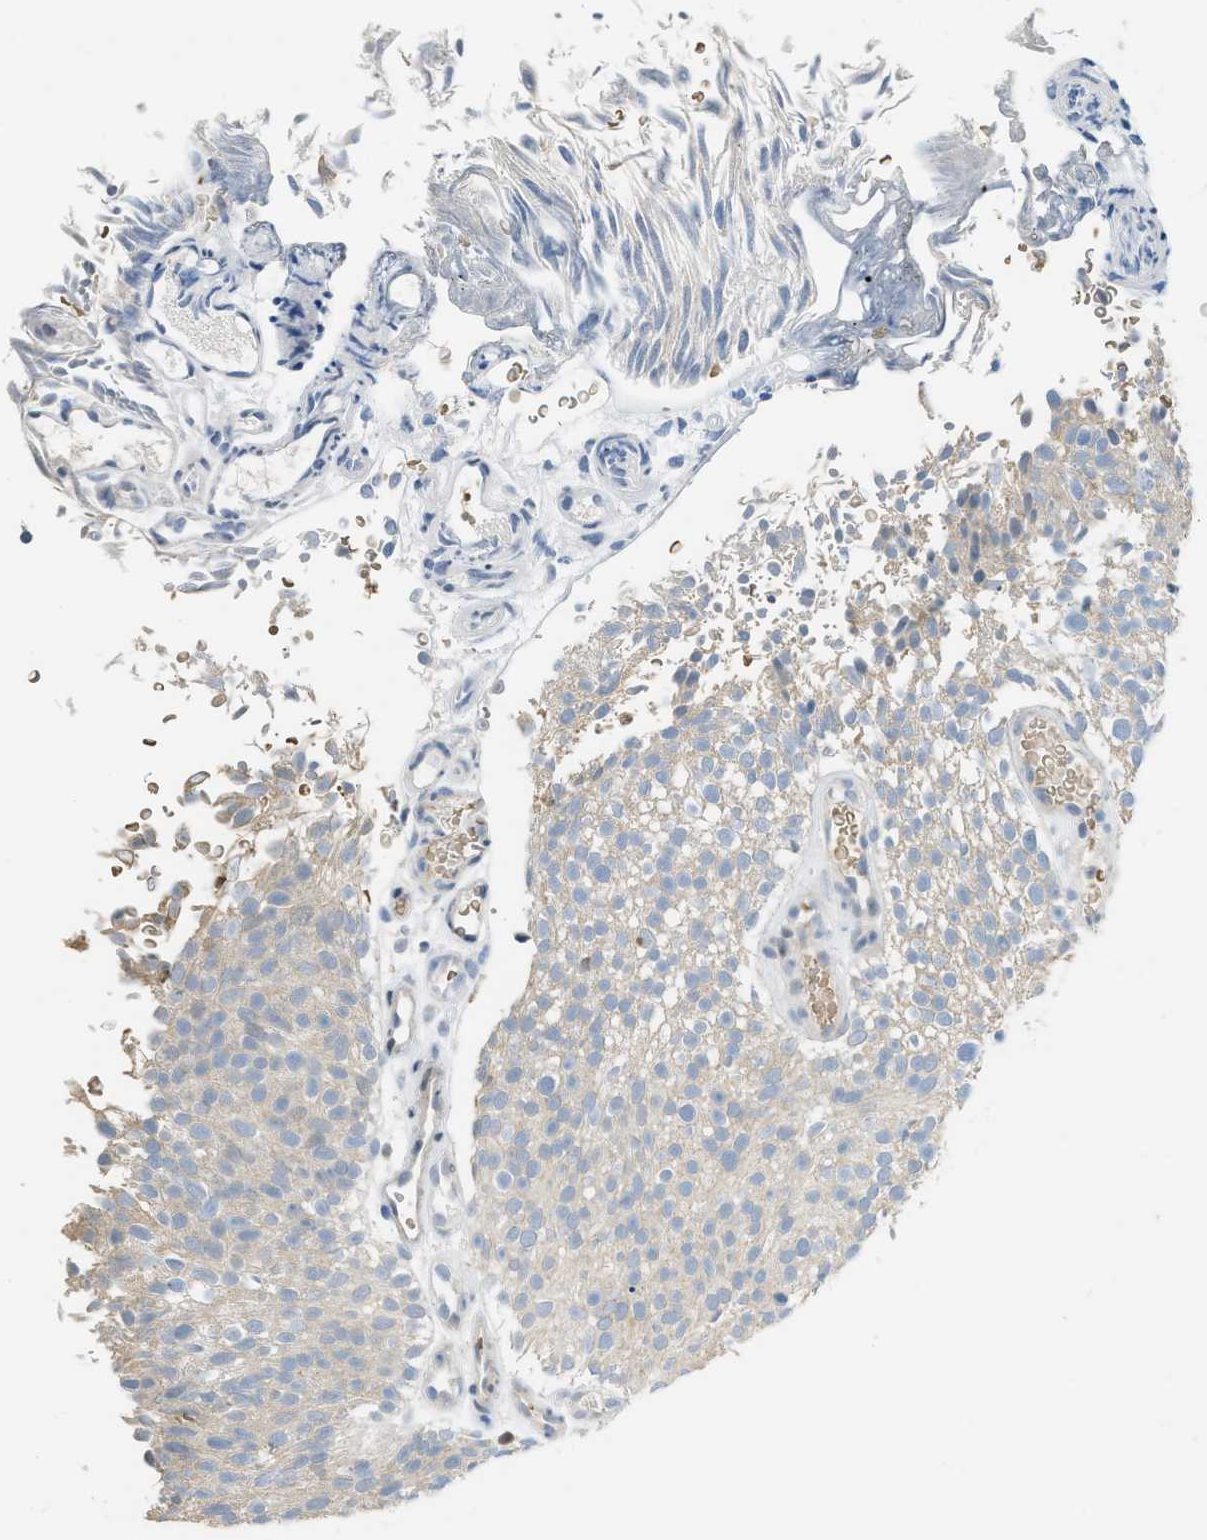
{"staining": {"intensity": "weak", "quantity": "<25%", "location": "cytoplasmic/membranous,nuclear"}, "tissue": "urothelial cancer", "cell_type": "Tumor cells", "image_type": "cancer", "snomed": [{"axis": "morphology", "description": "Urothelial carcinoma, Low grade"}, {"axis": "topography", "description": "Urinary bladder"}], "caption": "Tumor cells are negative for protein expression in human urothelial cancer.", "gene": "TXNDC2", "patient": {"sex": "male", "age": 78}}